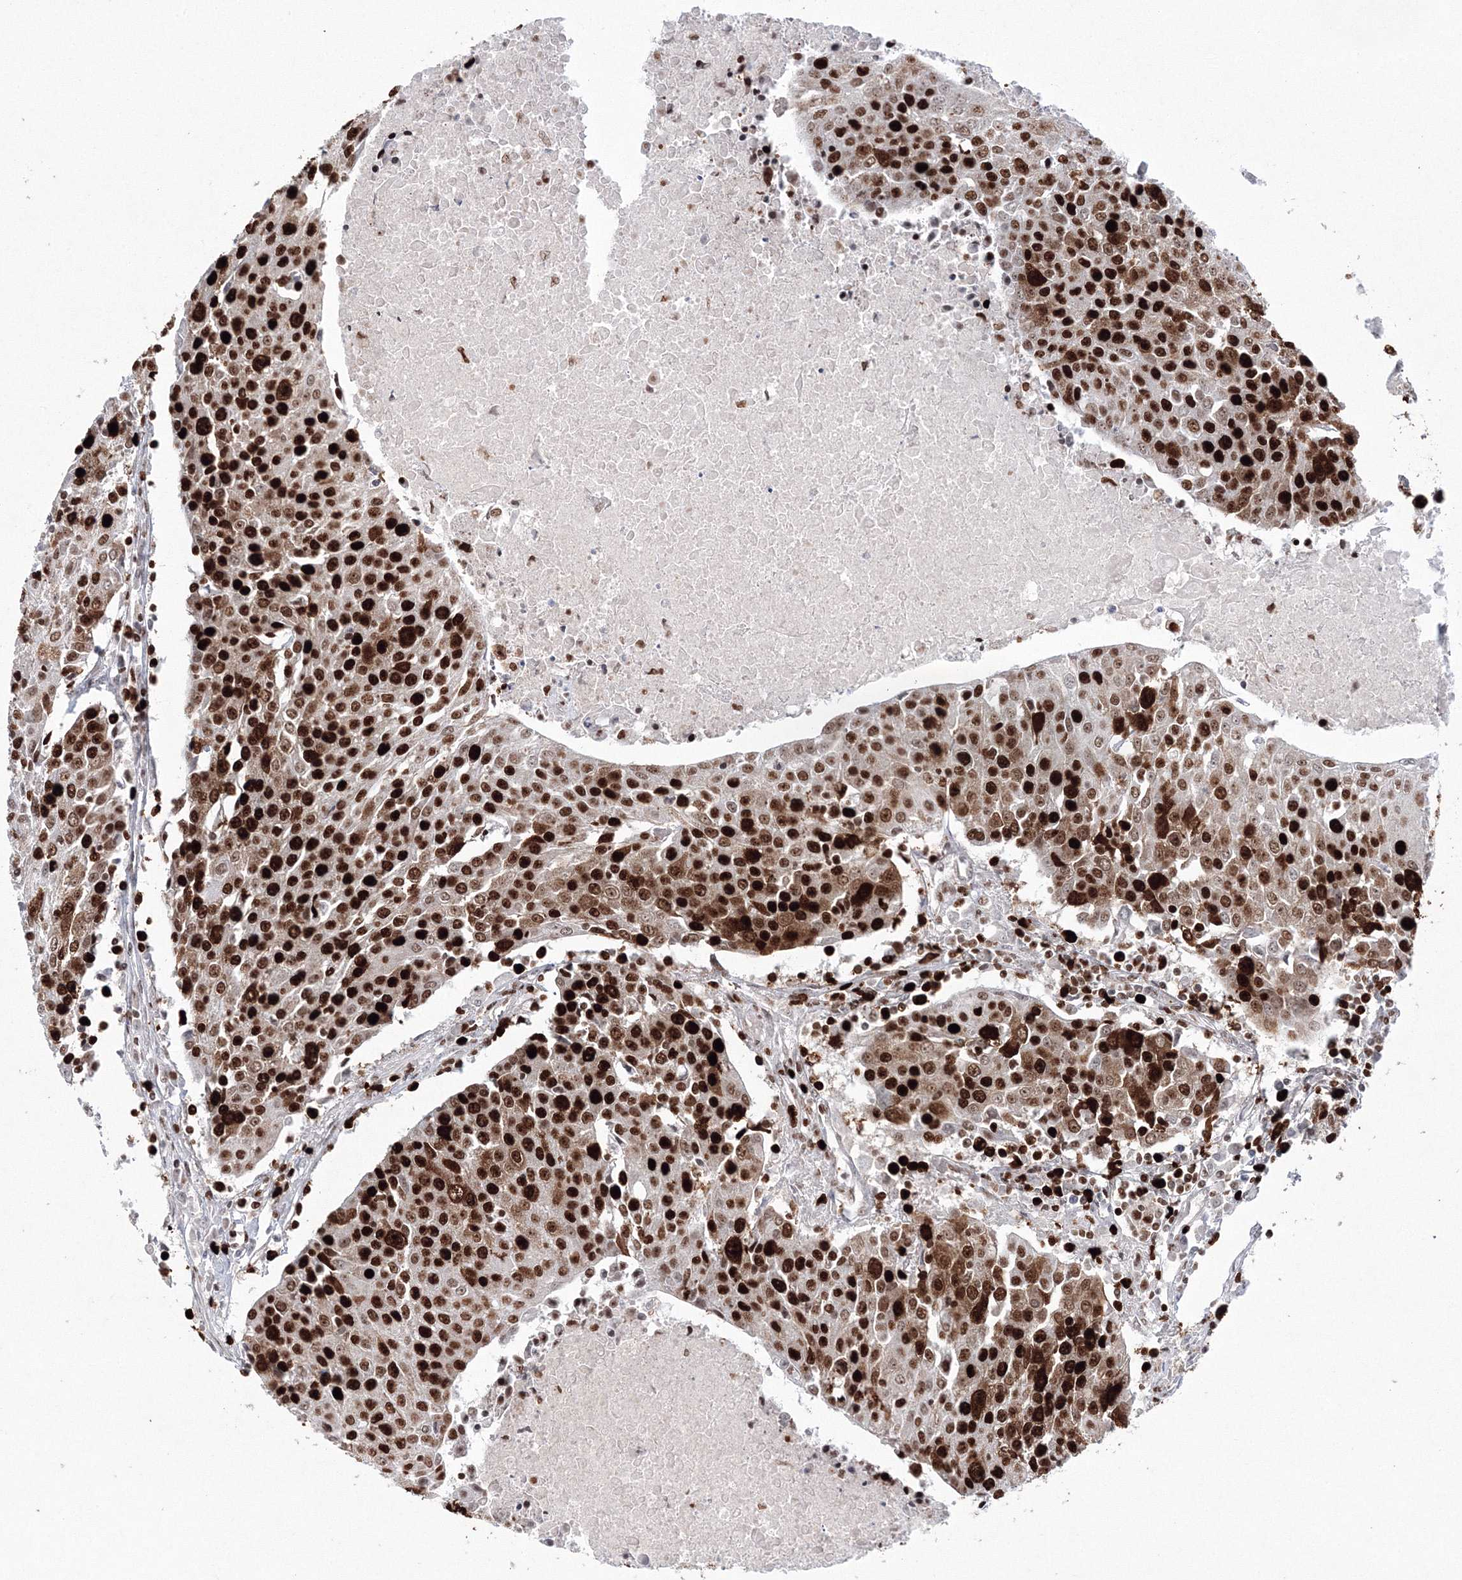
{"staining": {"intensity": "strong", "quantity": ">75%", "location": "cytoplasmic/membranous,nuclear"}, "tissue": "urothelial cancer", "cell_type": "Tumor cells", "image_type": "cancer", "snomed": [{"axis": "morphology", "description": "Urothelial carcinoma, High grade"}, {"axis": "topography", "description": "Urinary bladder"}], "caption": "A brown stain shows strong cytoplasmic/membranous and nuclear positivity of a protein in human urothelial cancer tumor cells. (DAB (3,3'-diaminobenzidine) IHC, brown staining for protein, blue staining for nuclei).", "gene": "LIG1", "patient": {"sex": "female", "age": 85}}